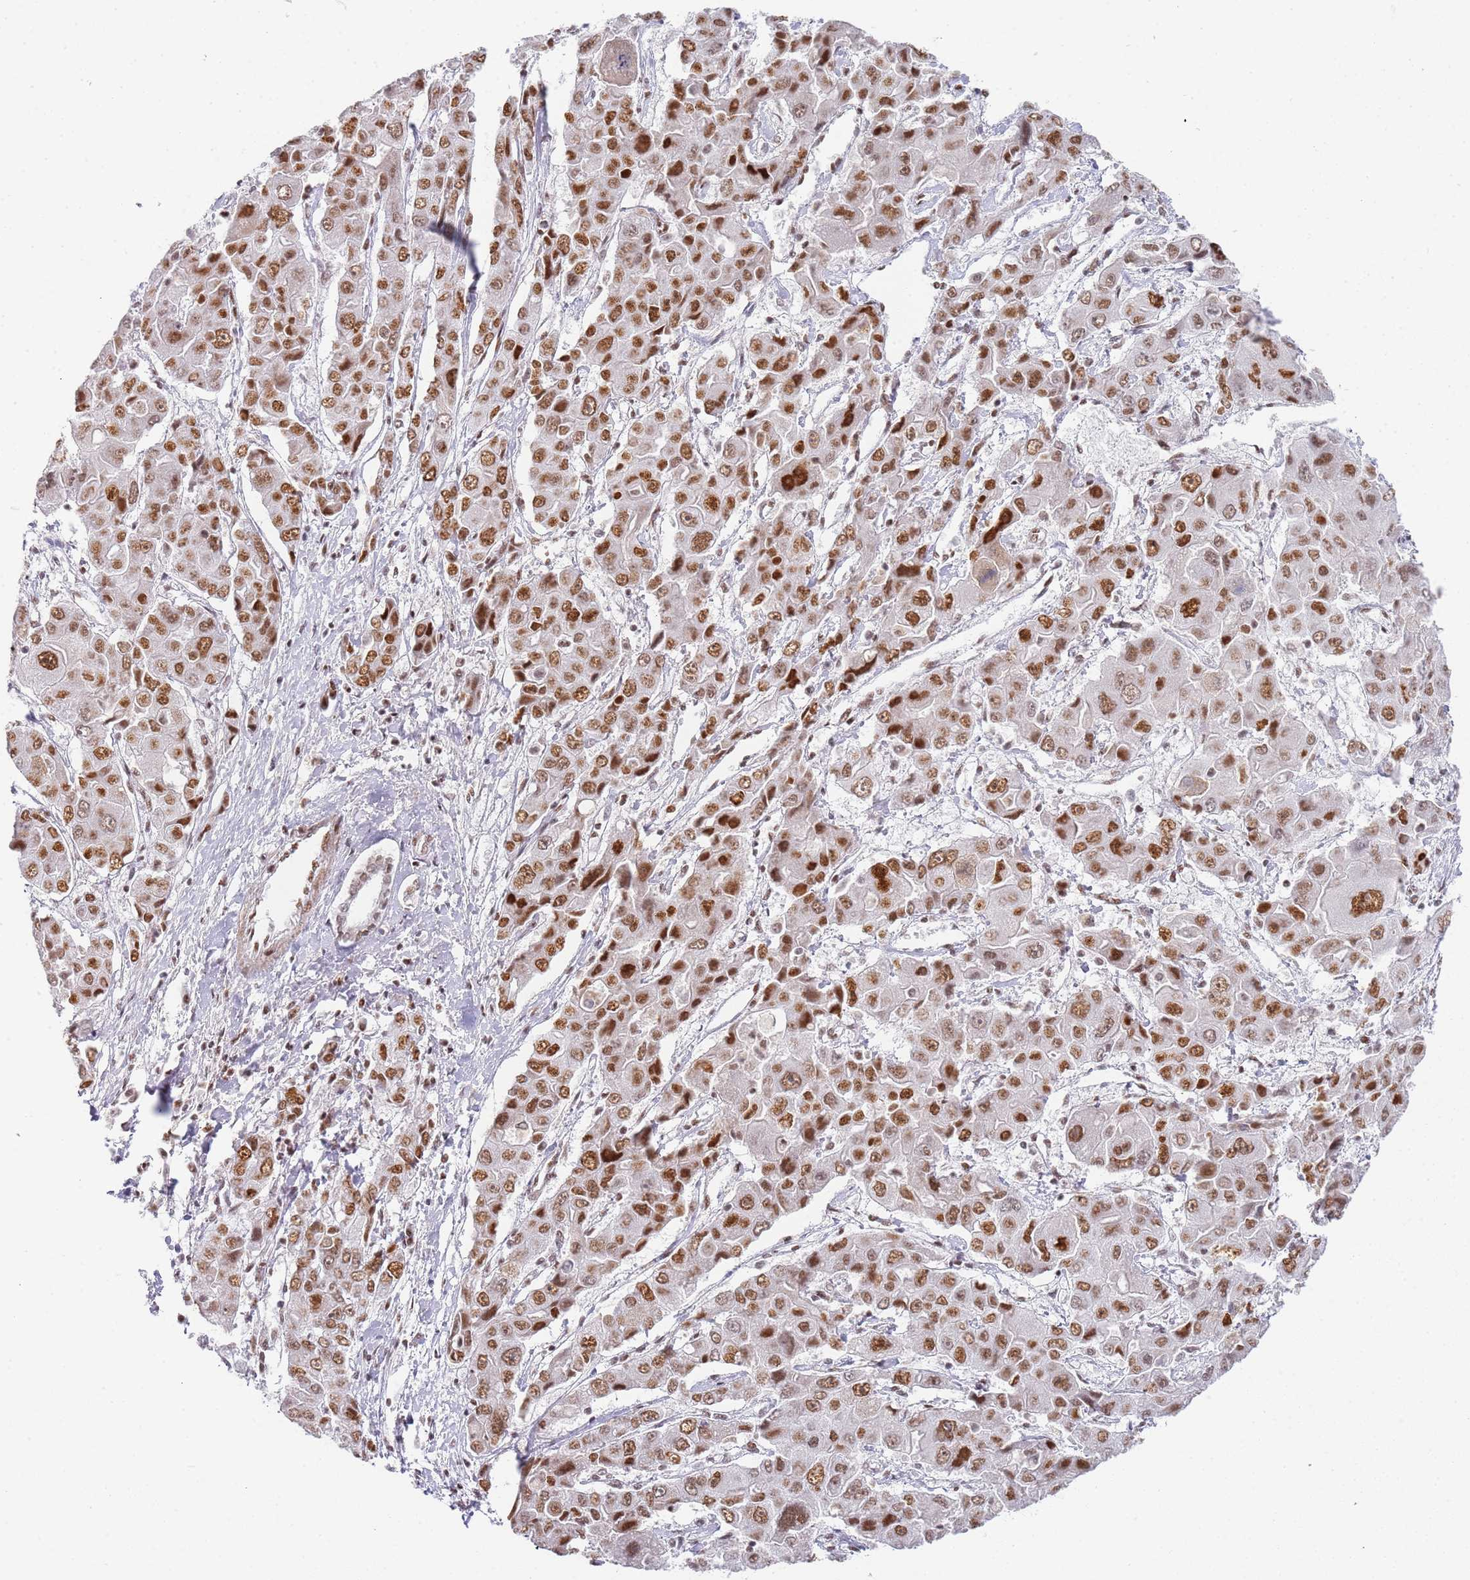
{"staining": {"intensity": "strong", "quantity": ">75%", "location": "nuclear"}, "tissue": "liver cancer", "cell_type": "Tumor cells", "image_type": "cancer", "snomed": [{"axis": "morphology", "description": "Cholangiocarcinoma"}, {"axis": "topography", "description": "Liver"}], "caption": "DAB immunohistochemical staining of liver cholangiocarcinoma displays strong nuclear protein expression in approximately >75% of tumor cells.", "gene": "AKAP8L", "patient": {"sex": "male", "age": 67}}